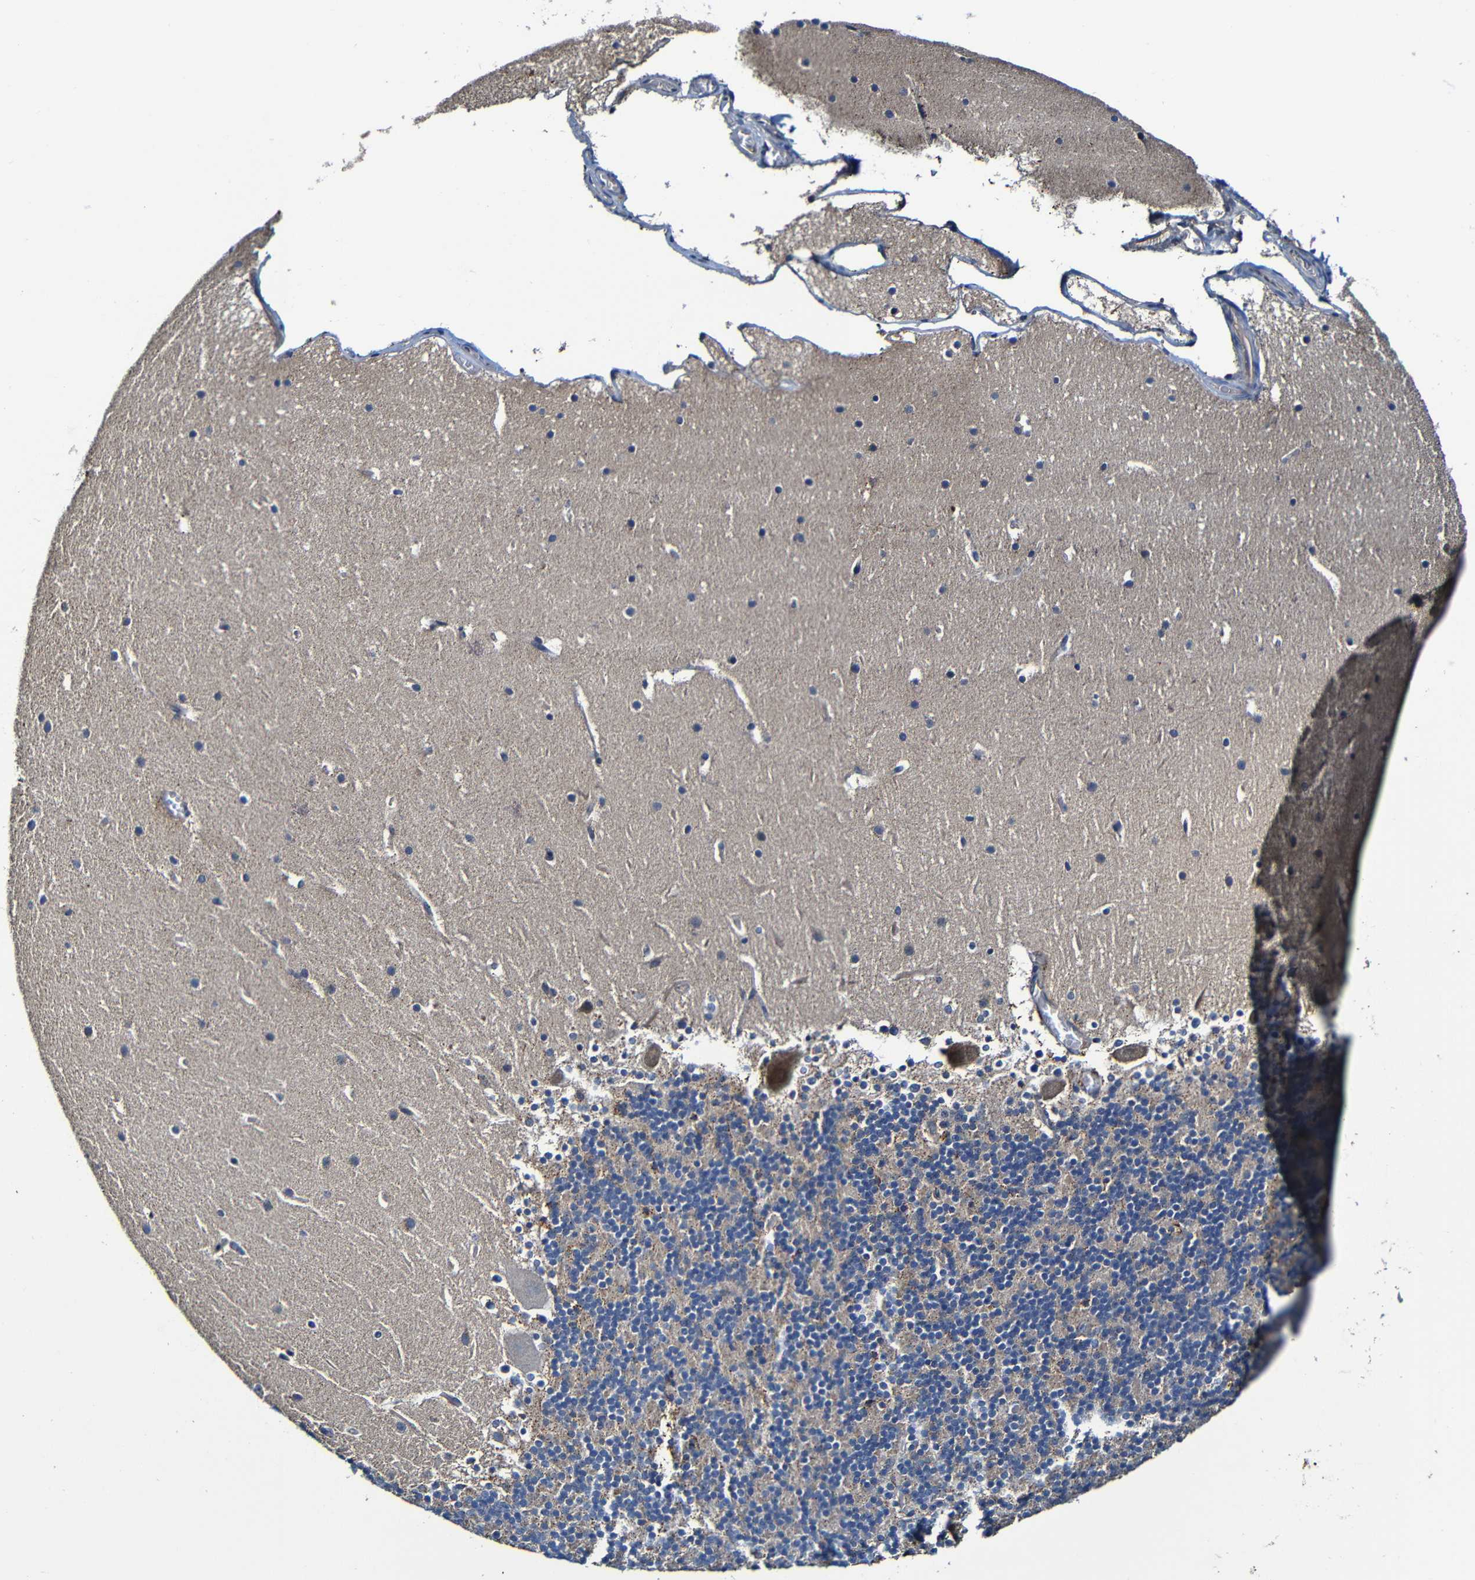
{"staining": {"intensity": "moderate", "quantity": ">75%", "location": "cytoplasmic/membranous"}, "tissue": "cerebellum", "cell_type": "Cells in granular layer", "image_type": "normal", "snomed": [{"axis": "morphology", "description": "Normal tissue, NOS"}, {"axis": "topography", "description": "Cerebellum"}], "caption": "Benign cerebellum reveals moderate cytoplasmic/membranous positivity in approximately >75% of cells in granular layer, visualized by immunohistochemistry.", "gene": "ADAM15", "patient": {"sex": "male", "age": 45}}